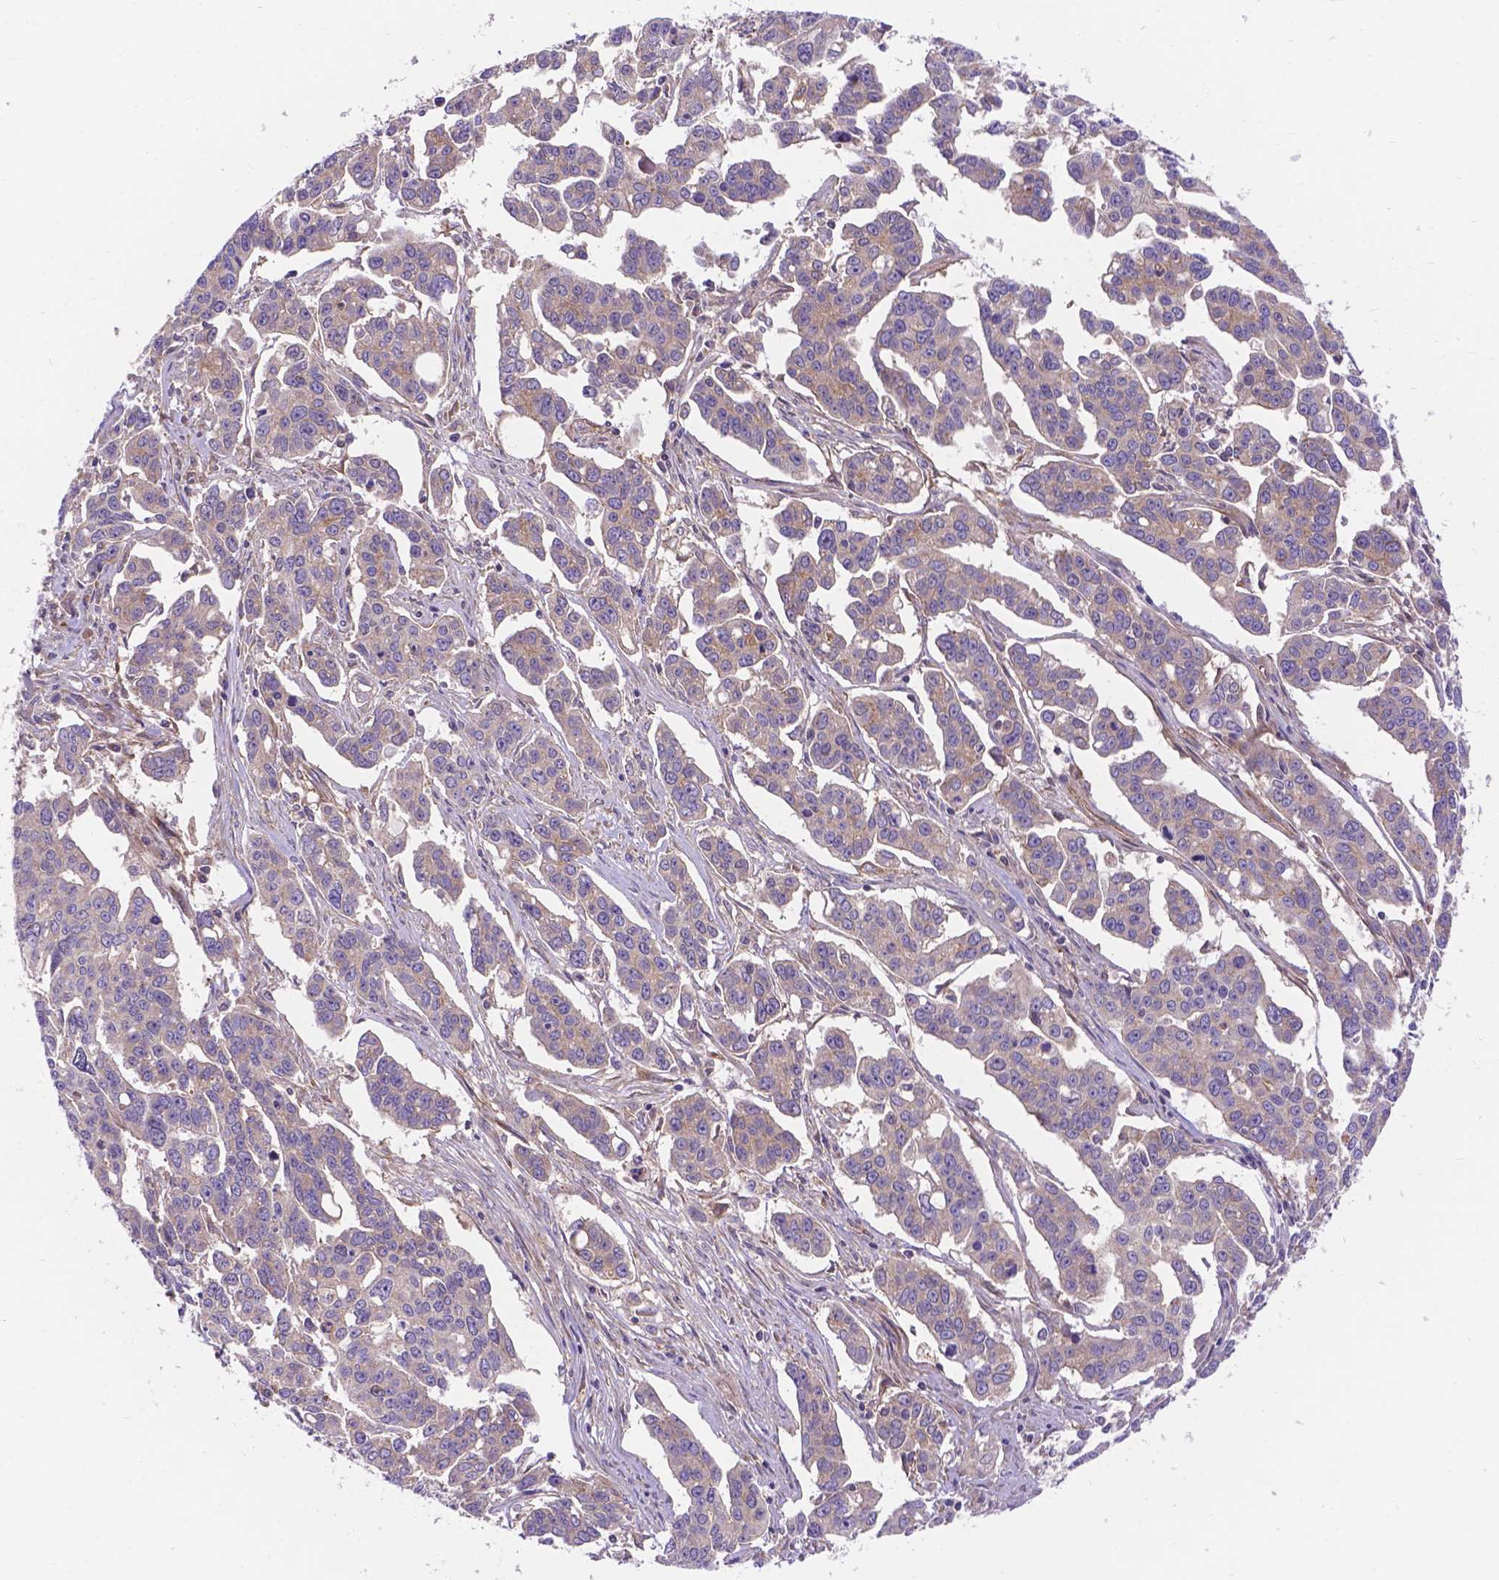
{"staining": {"intensity": "weak", "quantity": "<25%", "location": "cytoplasmic/membranous"}, "tissue": "ovarian cancer", "cell_type": "Tumor cells", "image_type": "cancer", "snomed": [{"axis": "morphology", "description": "Carcinoma, endometroid"}, {"axis": "topography", "description": "Ovary"}], "caption": "Ovarian cancer (endometroid carcinoma) was stained to show a protein in brown. There is no significant staining in tumor cells. The staining was performed using DAB (3,3'-diaminobenzidine) to visualize the protein expression in brown, while the nuclei were stained in blue with hematoxylin (Magnification: 20x).", "gene": "AK3", "patient": {"sex": "female", "age": 78}}